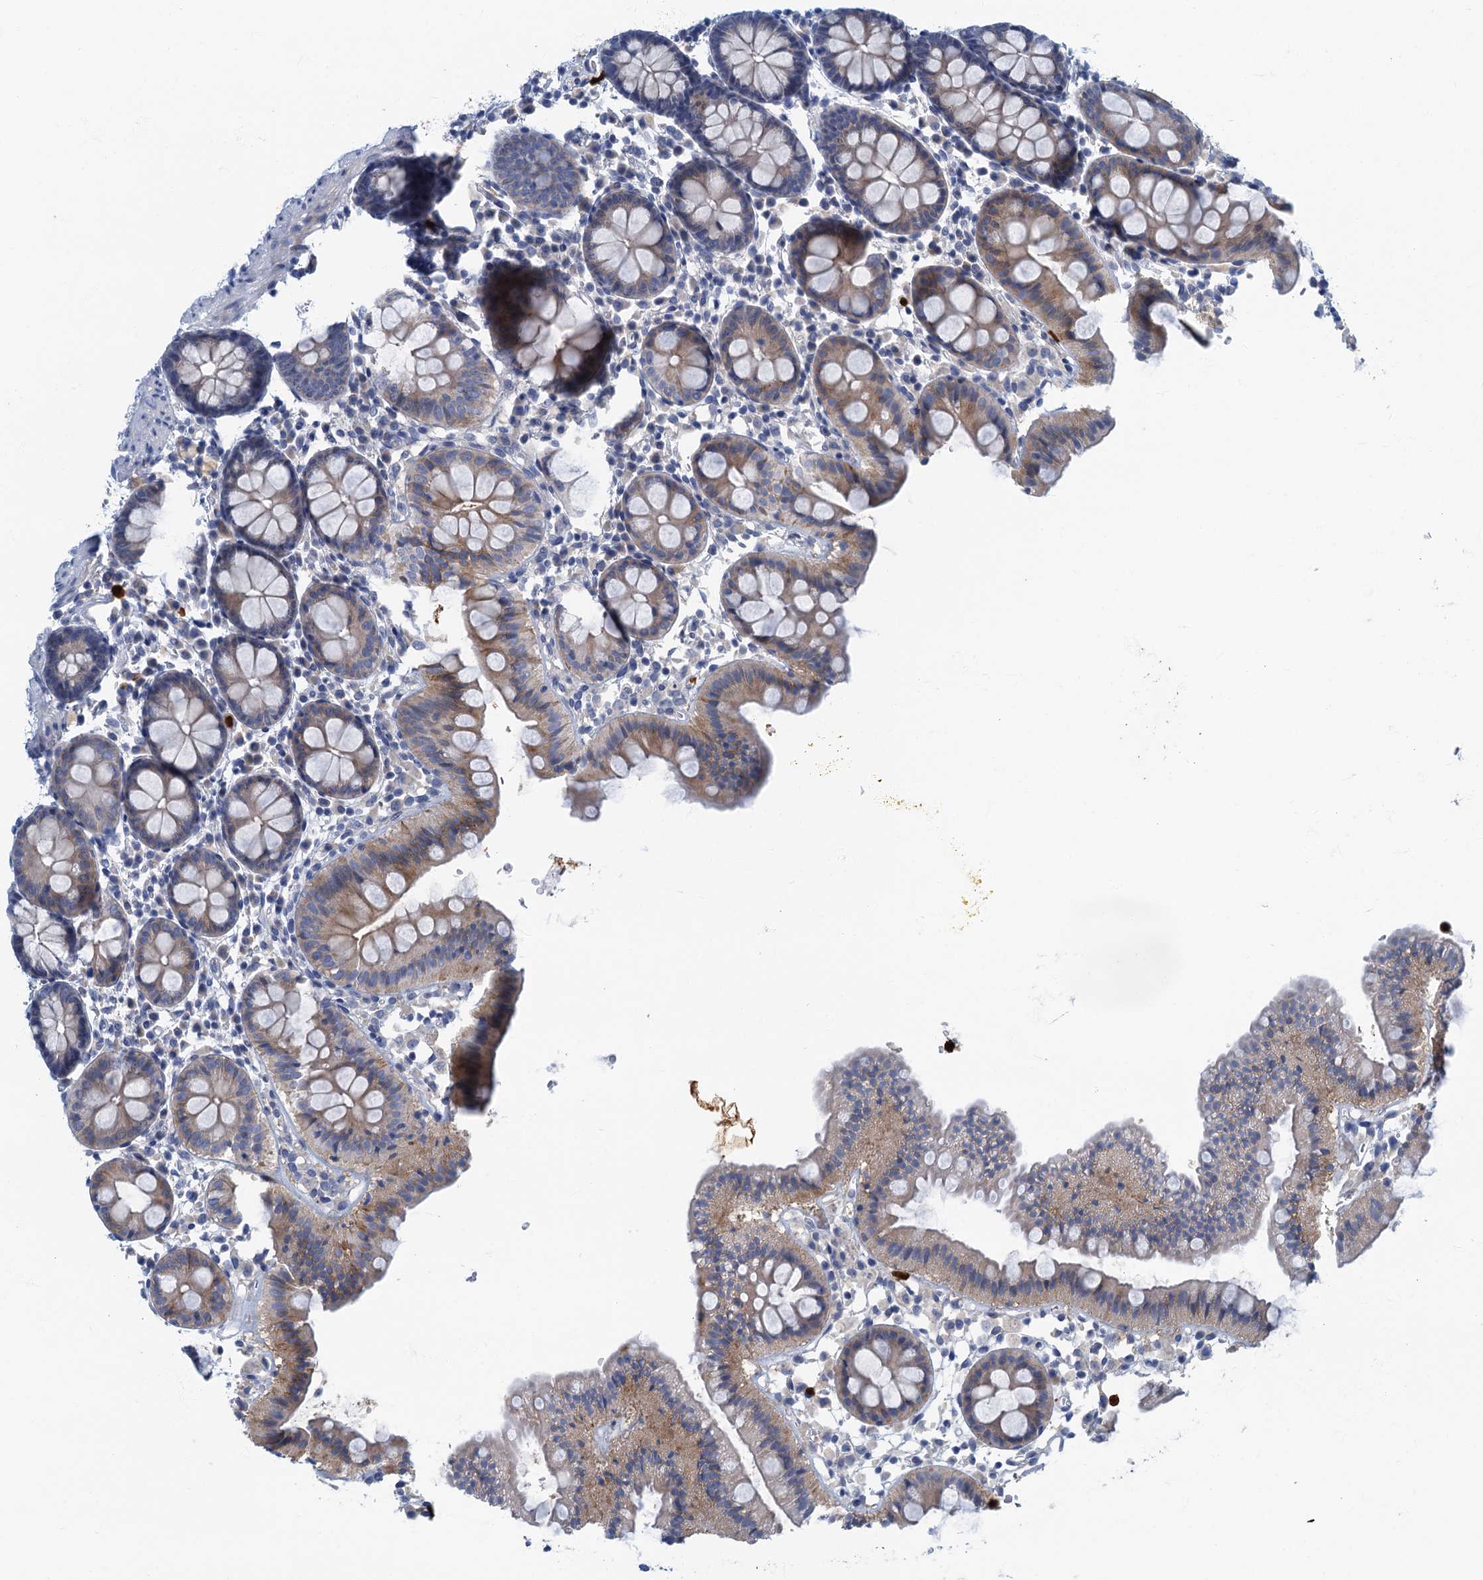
{"staining": {"intensity": "negative", "quantity": "none", "location": "none"}, "tissue": "colon", "cell_type": "Endothelial cells", "image_type": "normal", "snomed": [{"axis": "morphology", "description": "Normal tissue, NOS"}, {"axis": "topography", "description": "Colon"}], "caption": "Immunohistochemistry micrograph of benign human colon stained for a protein (brown), which exhibits no staining in endothelial cells. (IHC, brightfield microscopy, high magnification).", "gene": "ANKDD1A", "patient": {"sex": "male", "age": 75}}